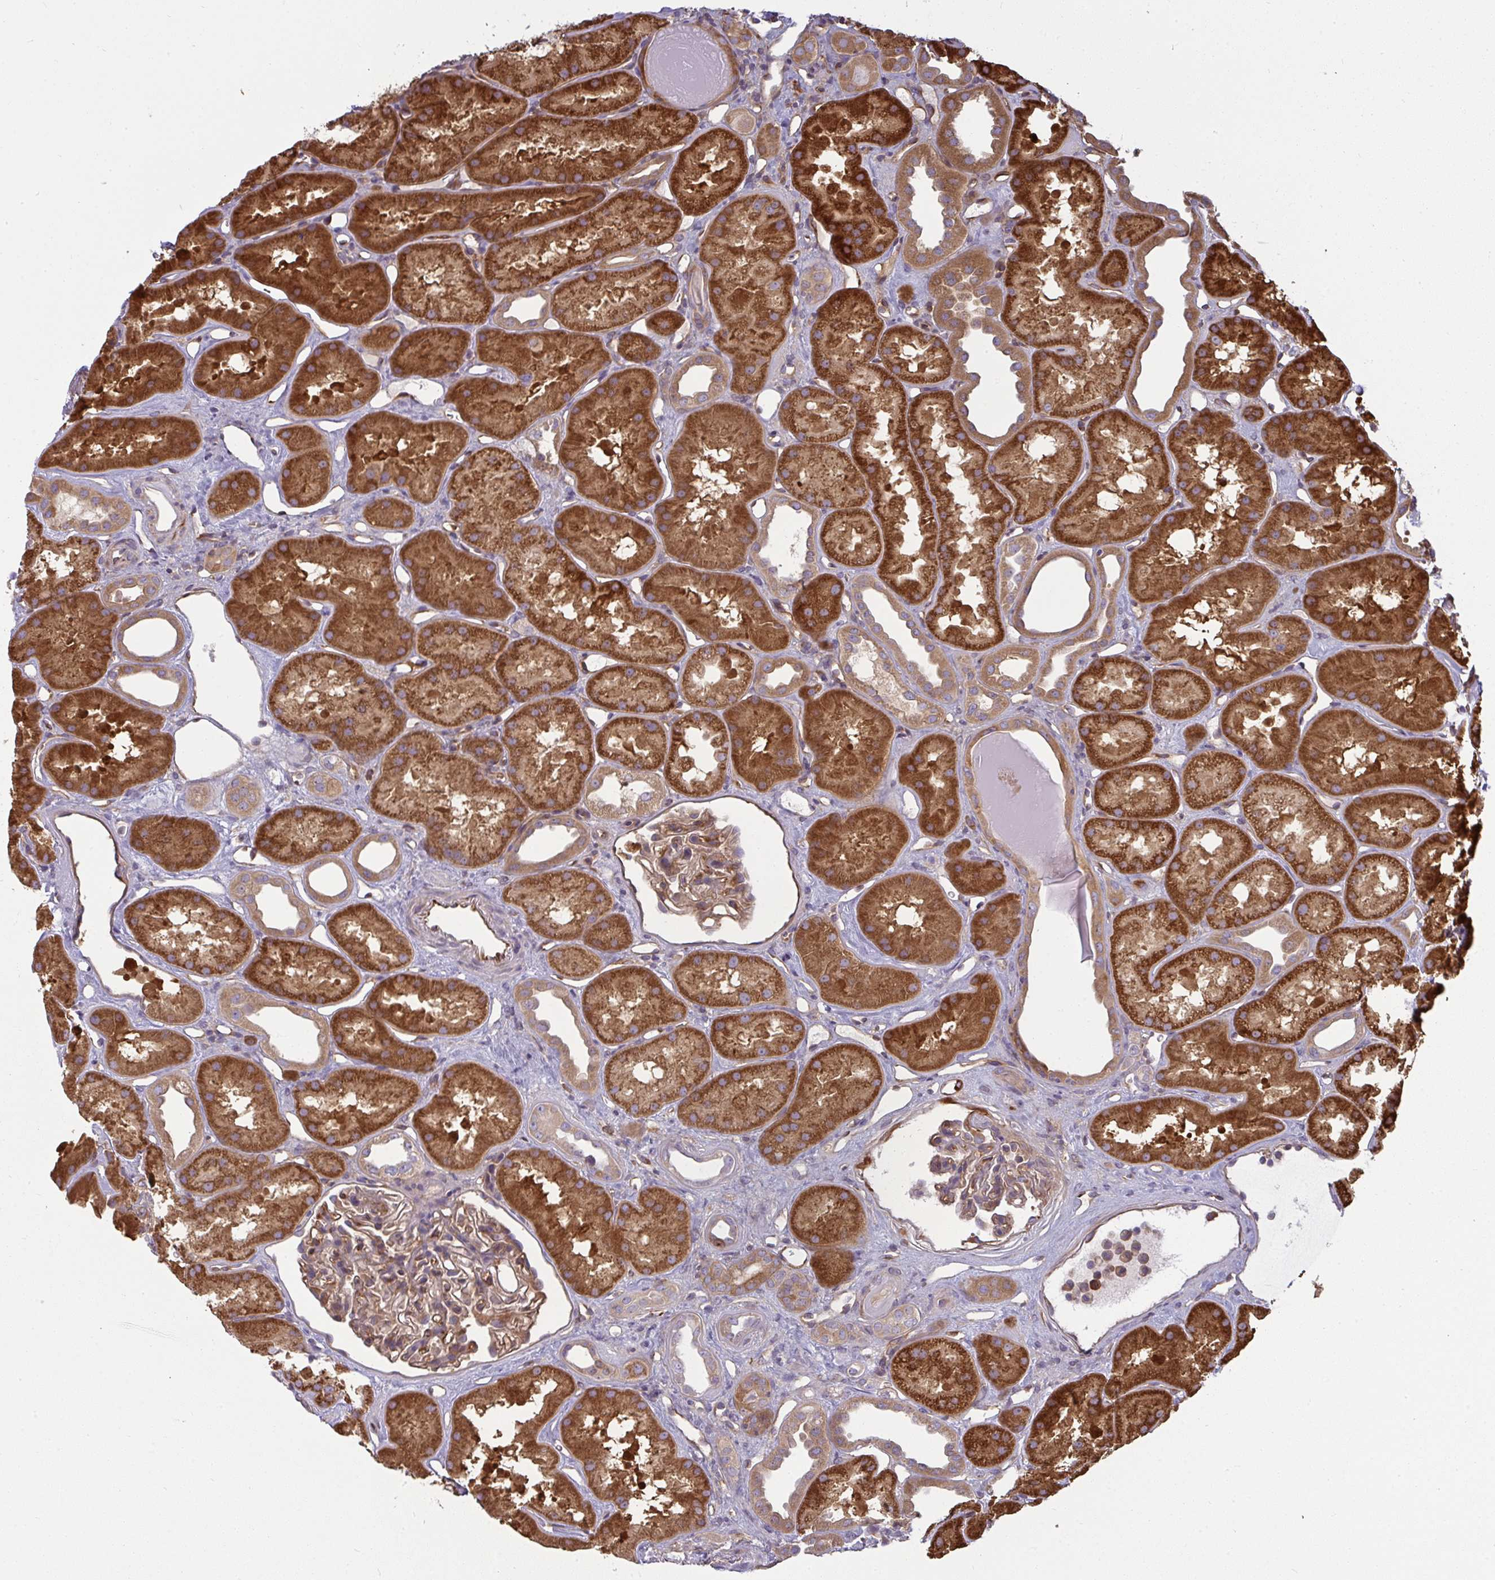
{"staining": {"intensity": "moderate", "quantity": "25%-75%", "location": "cytoplasmic/membranous"}, "tissue": "kidney", "cell_type": "Cells in glomeruli", "image_type": "normal", "snomed": [{"axis": "morphology", "description": "Normal tissue, NOS"}, {"axis": "topography", "description": "Kidney"}], "caption": "High-power microscopy captured an IHC micrograph of unremarkable kidney, revealing moderate cytoplasmic/membranous positivity in about 25%-75% of cells in glomeruli.", "gene": "IFIT3", "patient": {"sex": "male", "age": 61}}